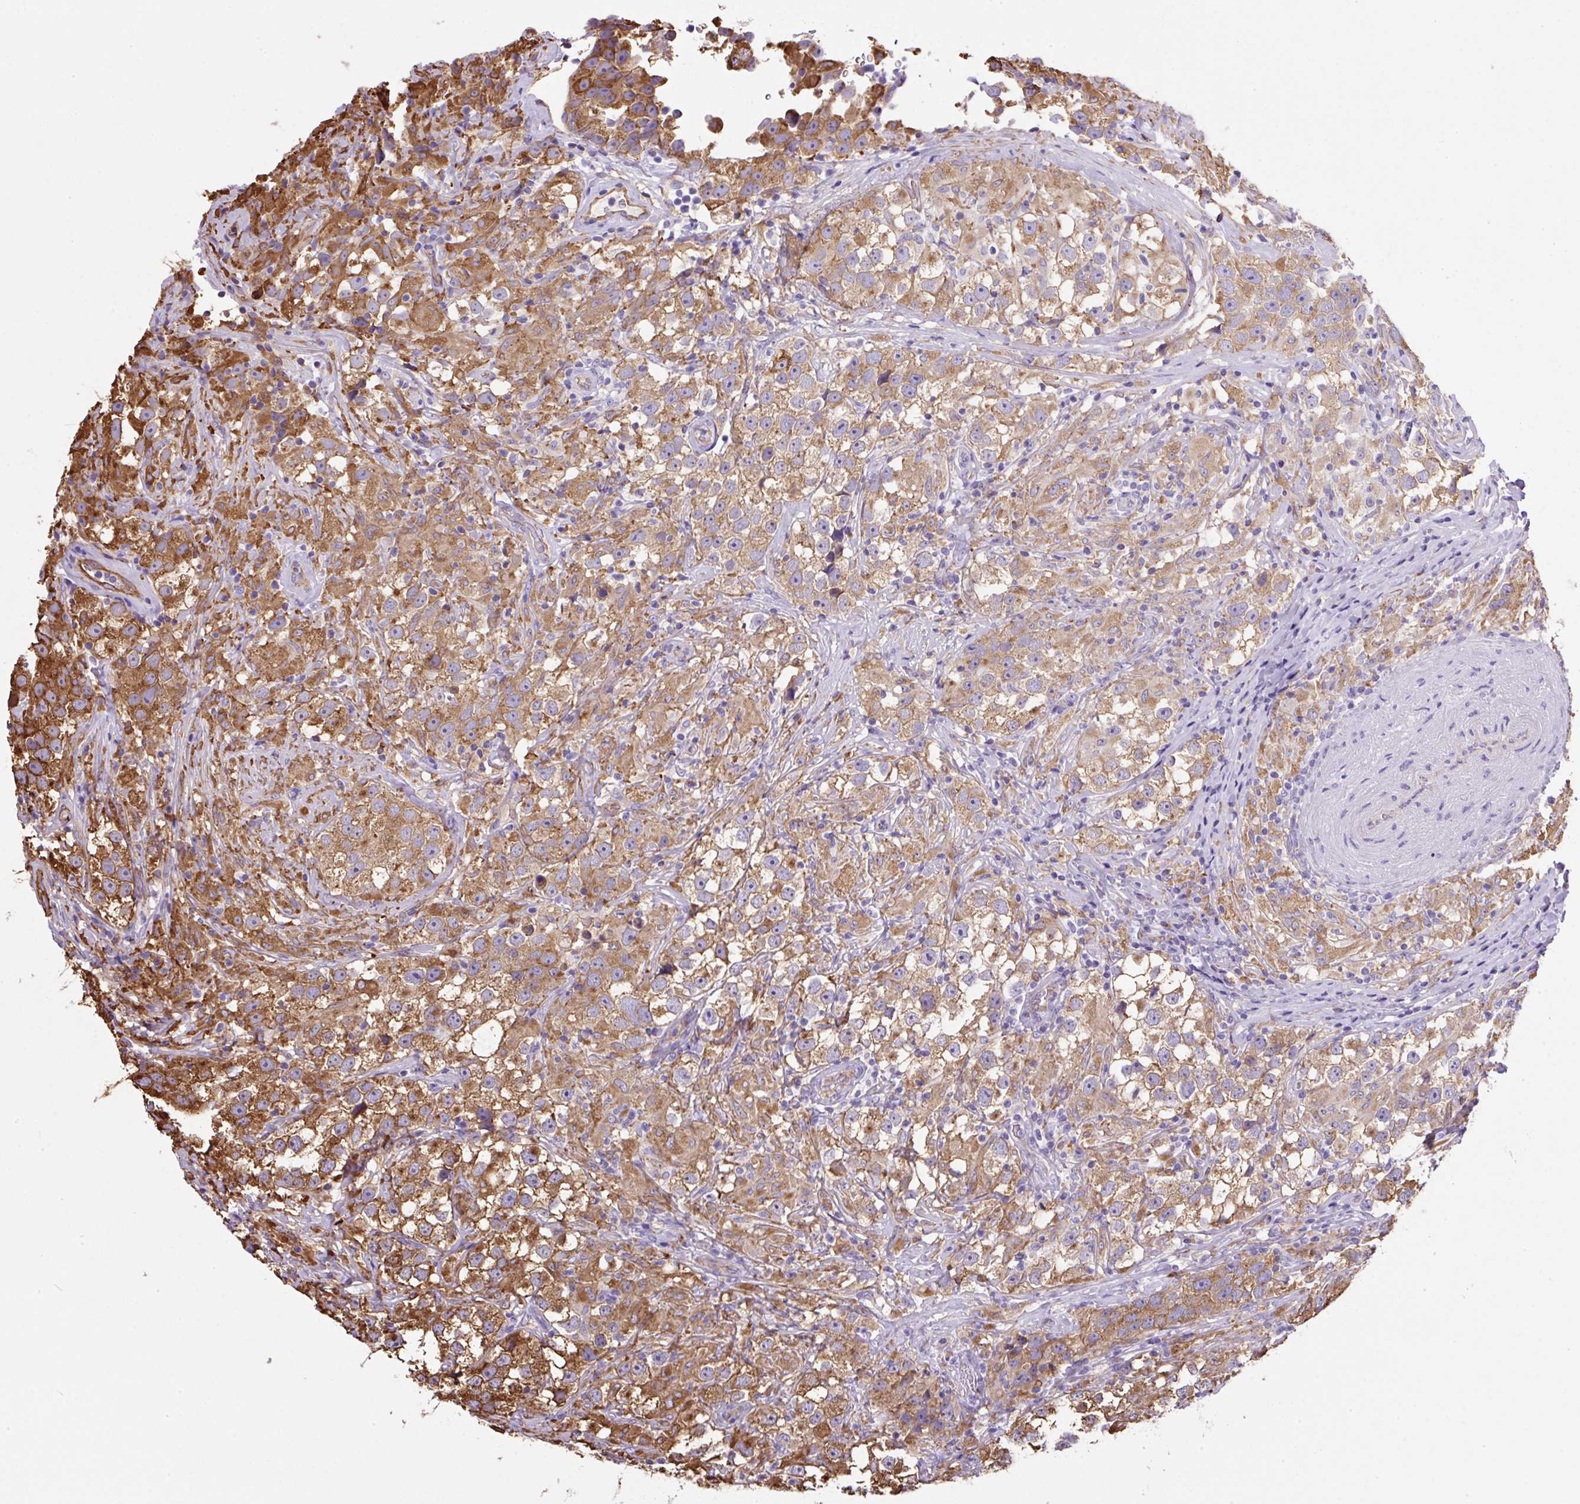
{"staining": {"intensity": "strong", "quantity": "25%-75%", "location": "cytoplasmic/membranous"}, "tissue": "testis cancer", "cell_type": "Tumor cells", "image_type": "cancer", "snomed": [{"axis": "morphology", "description": "Seminoma, NOS"}, {"axis": "topography", "description": "Testis"}], "caption": "Approximately 25%-75% of tumor cells in human seminoma (testis) exhibit strong cytoplasmic/membranous protein positivity as visualized by brown immunohistochemical staining.", "gene": "MAGEB5", "patient": {"sex": "male", "age": 46}}